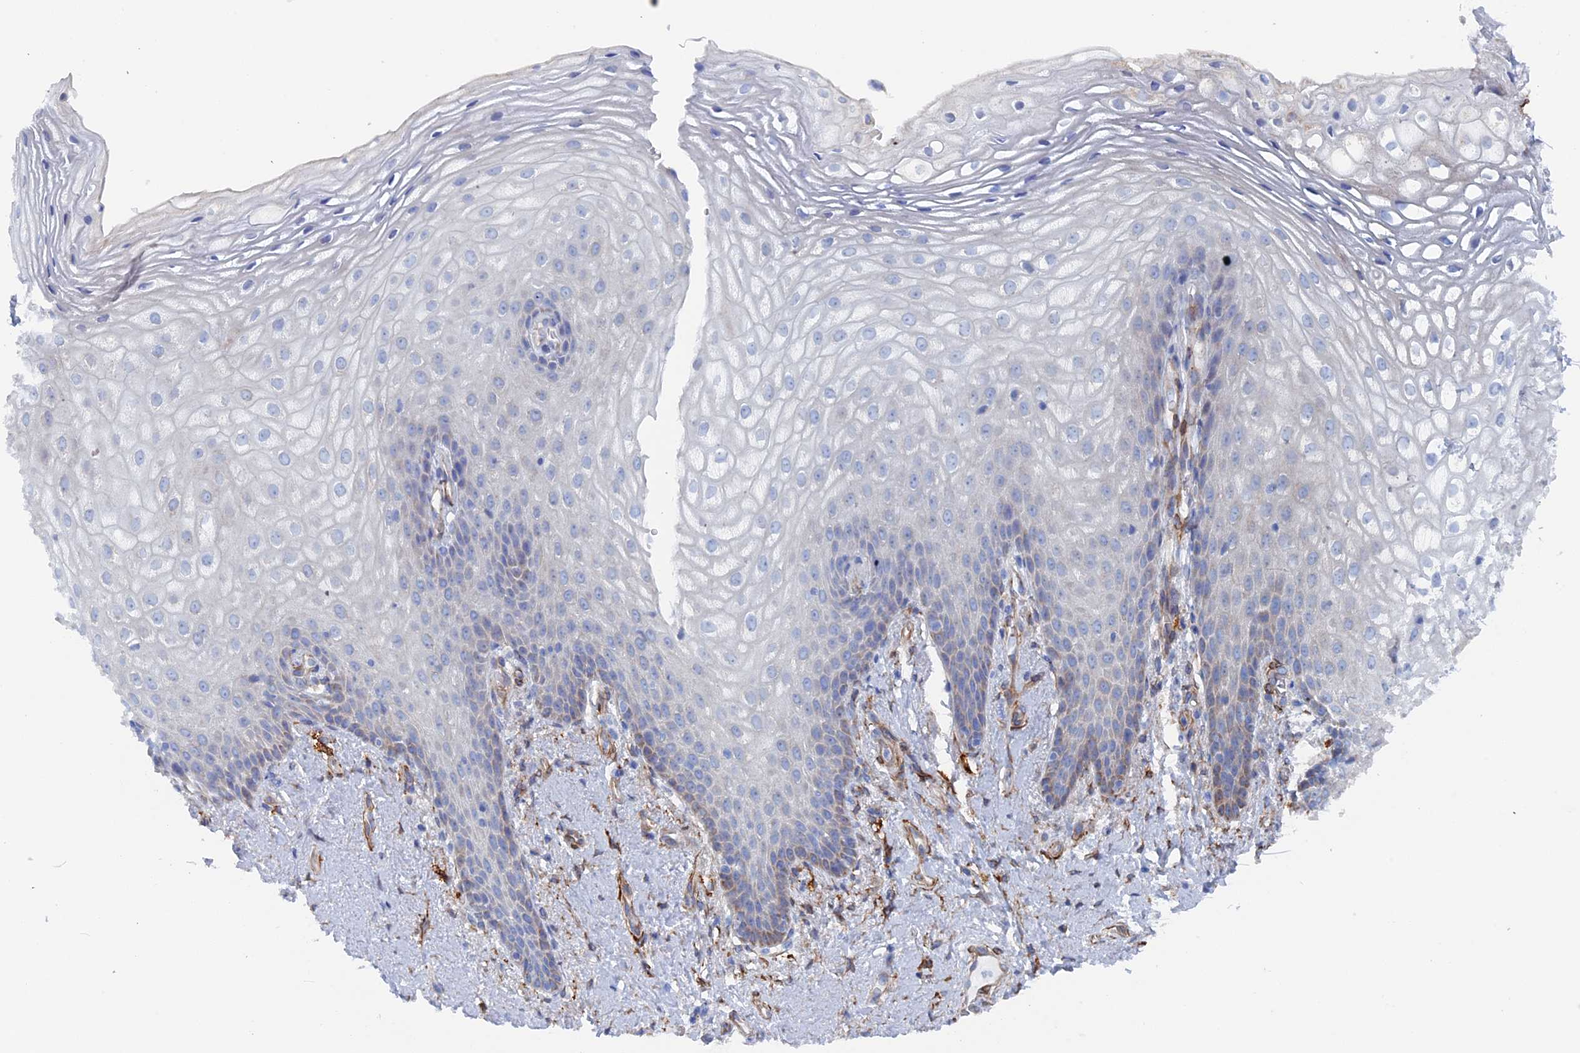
{"staining": {"intensity": "moderate", "quantity": "<25%", "location": "cytoplasmic/membranous"}, "tissue": "vagina", "cell_type": "Squamous epithelial cells", "image_type": "normal", "snomed": [{"axis": "morphology", "description": "Normal tissue, NOS"}, {"axis": "topography", "description": "Vagina"}], "caption": "The image reveals staining of unremarkable vagina, revealing moderate cytoplasmic/membranous protein staining (brown color) within squamous epithelial cells. (DAB (3,3'-diaminobenzidine) IHC with brightfield microscopy, high magnification).", "gene": "COG7", "patient": {"sex": "female", "age": 60}}